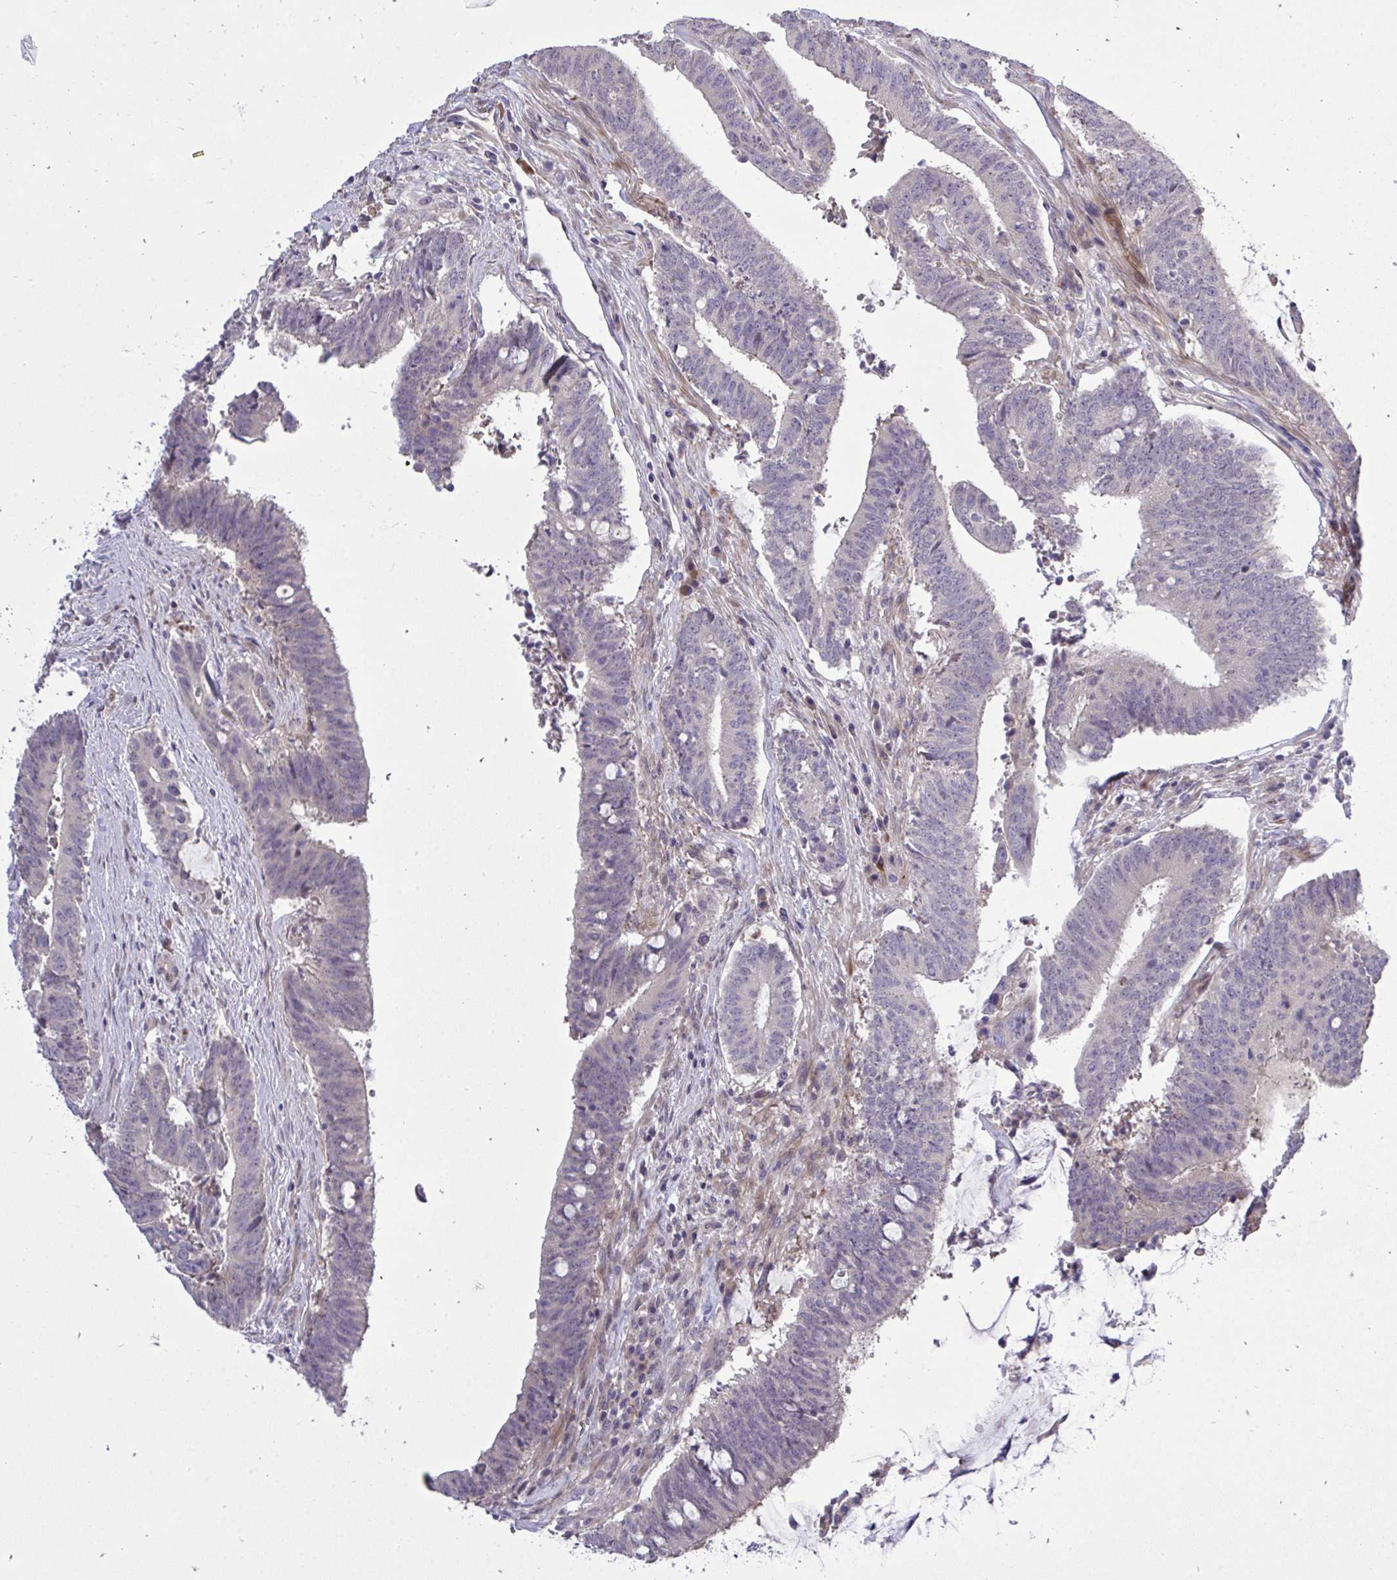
{"staining": {"intensity": "negative", "quantity": "none", "location": "none"}, "tissue": "colorectal cancer", "cell_type": "Tumor cells", "image_type": "cancer", "snomed": [{"axis": "morphology", "description": "Adenocarcinoma, NOS"}, {"axis": "topography", "description": "Colon"}], "caption": "DAB immunohistochemical staining of colorectal adenocarcinoma reveals no significant expression in tumor cells.", "gene": "HMBOX1", "patient": {"sex": "female", "age": 43}}